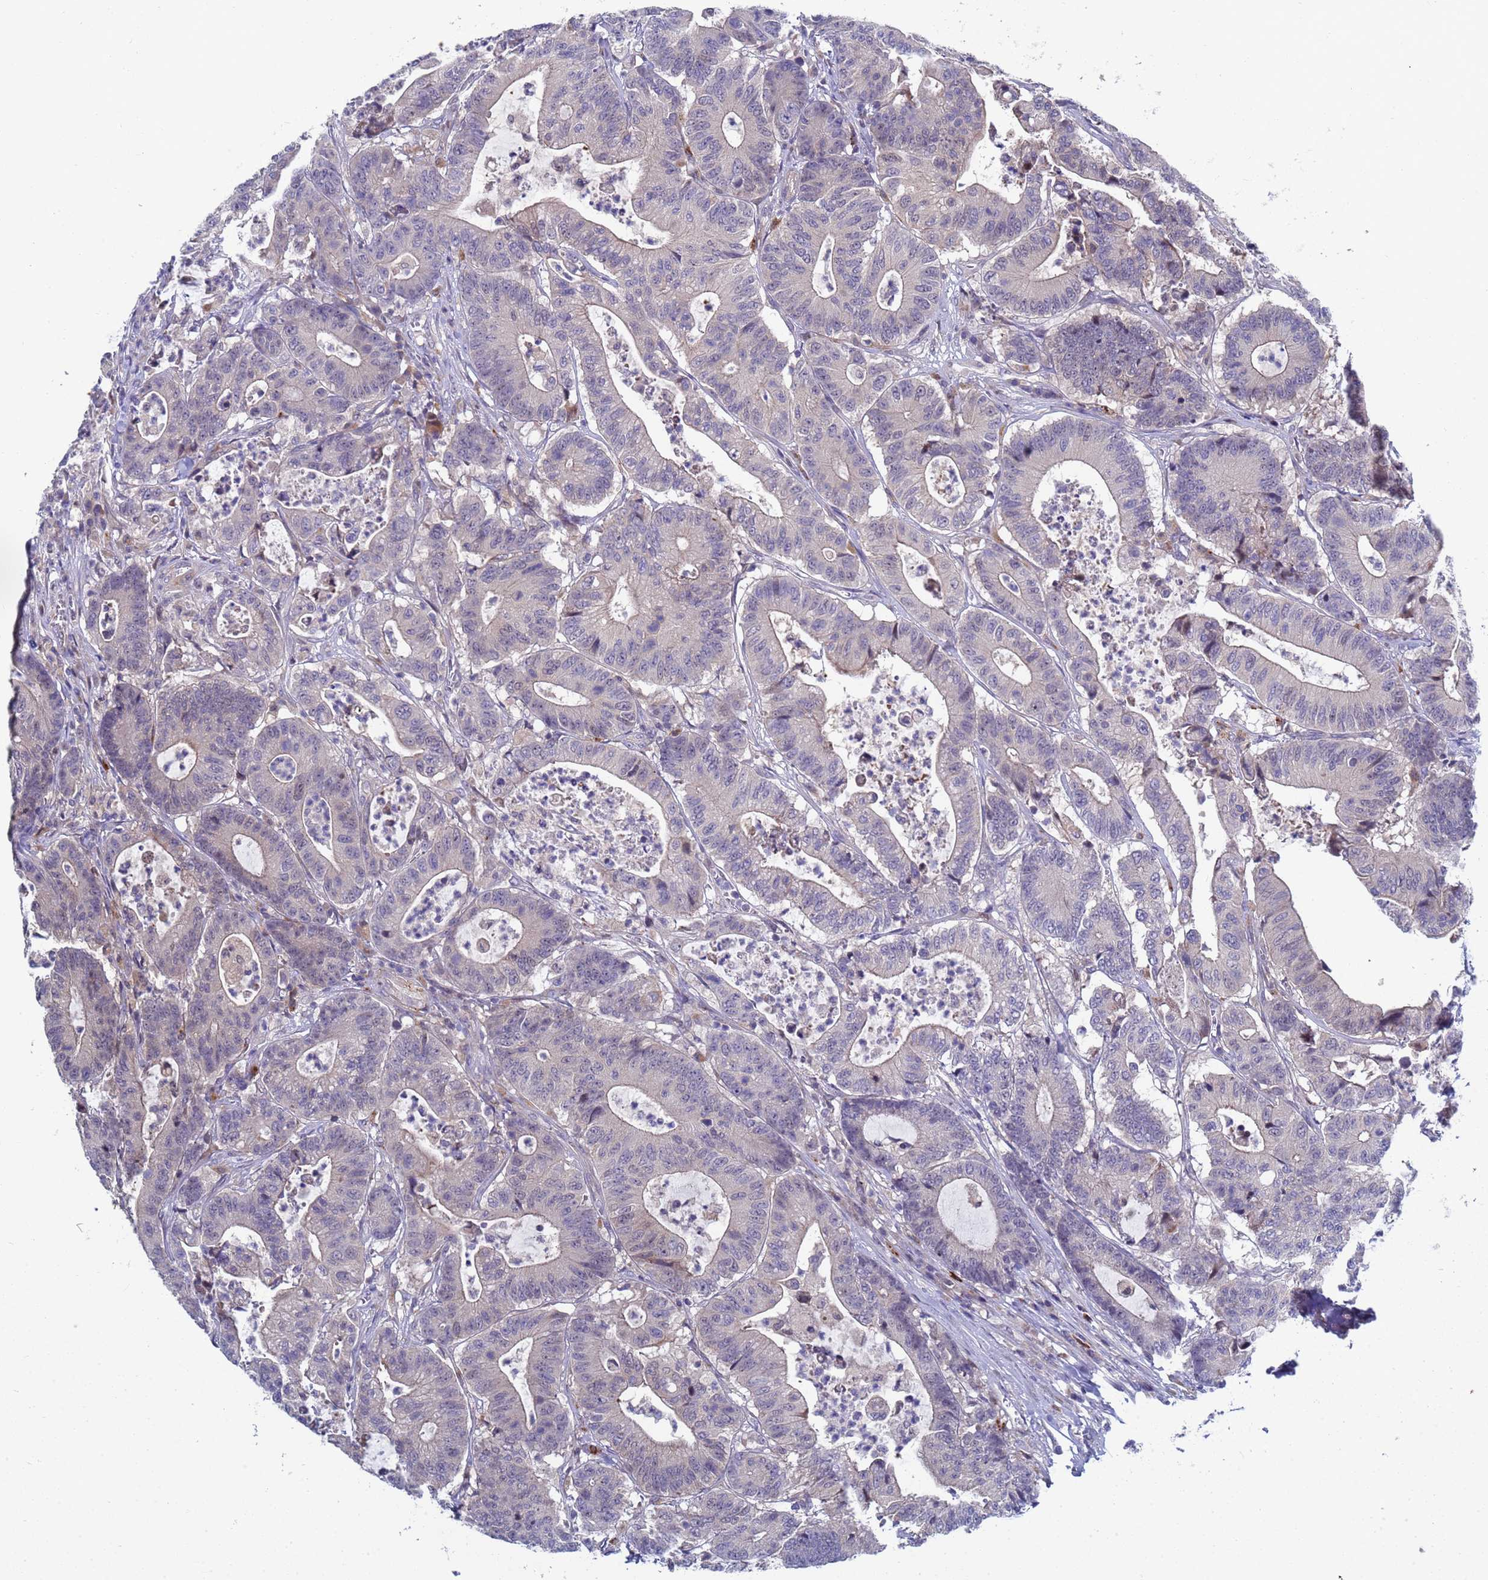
{"staining": {"intensity": "weak", "quantity": "<25%", "location": "cytoplasmic/membranous"}, "tissue": "colorectal cancer", "cell_type": "Tumor cells", "image_type": "cancer", "snomed": [{"axis": "morphology", "description": "Adenocarcinoma, NOS"}, {"axis": "topography", "description": "Colon"}], "caption": "IHC image of human colorectal cancer stained for a protein (brown), which reveals no expression in tumor cells.", "gene": "ENOSF1", "patient": {"sex": "female", "age": 84}}